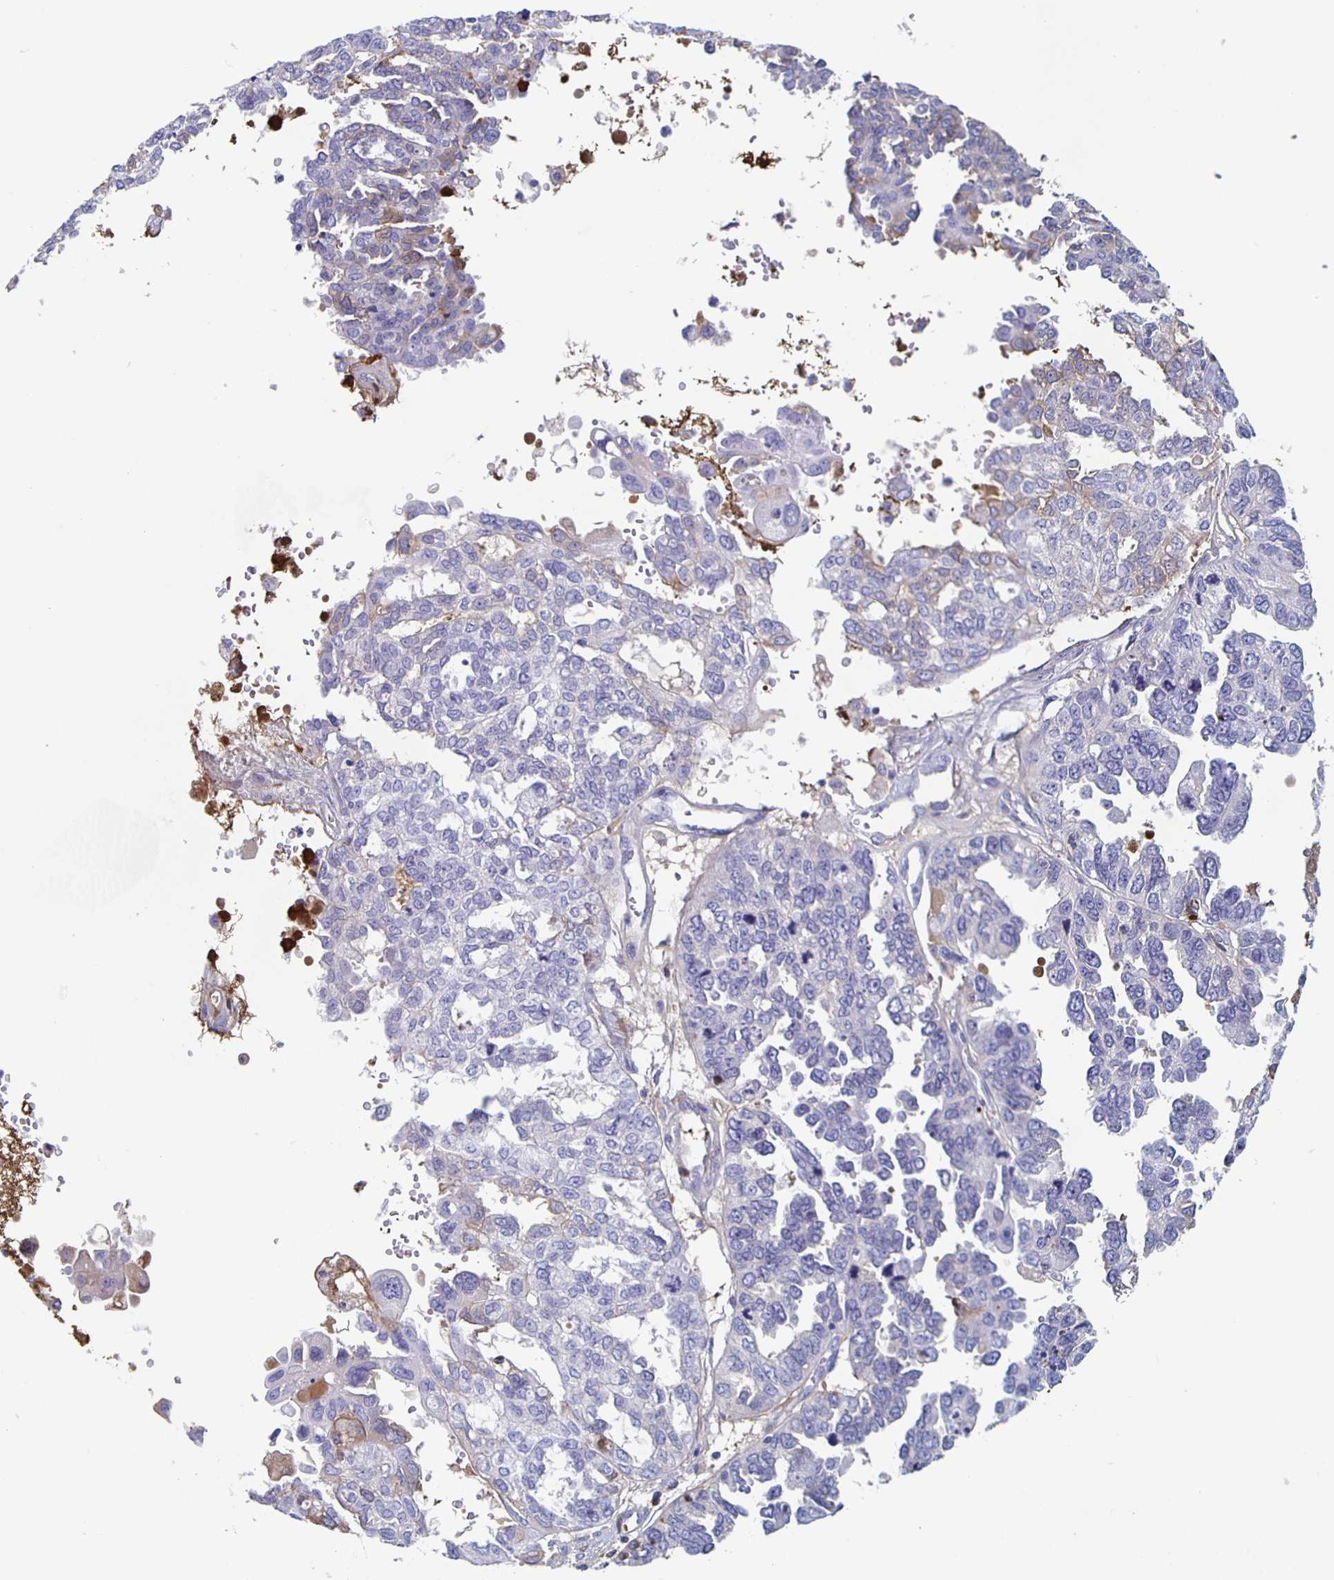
{"staining": {"intensity": "negative", "quantity": "none", "location": "none"}, "tissue": "ovarian cancer", "cell_type": "Tumor cells", "image_type": "cancer", "snomed": [{"axis": "morphology", "description": "Cystadenocarcinoma, serous, NOS"}, {"axis": "topography", "description": "Ovary"}], "caption": "DAB immunohistochemical staining of ovarian serous cystadenocarcinoma reveals no significant staining in tumor cells.", "gene": "FGA", "patient": {"sex": "female", "age": 53}}